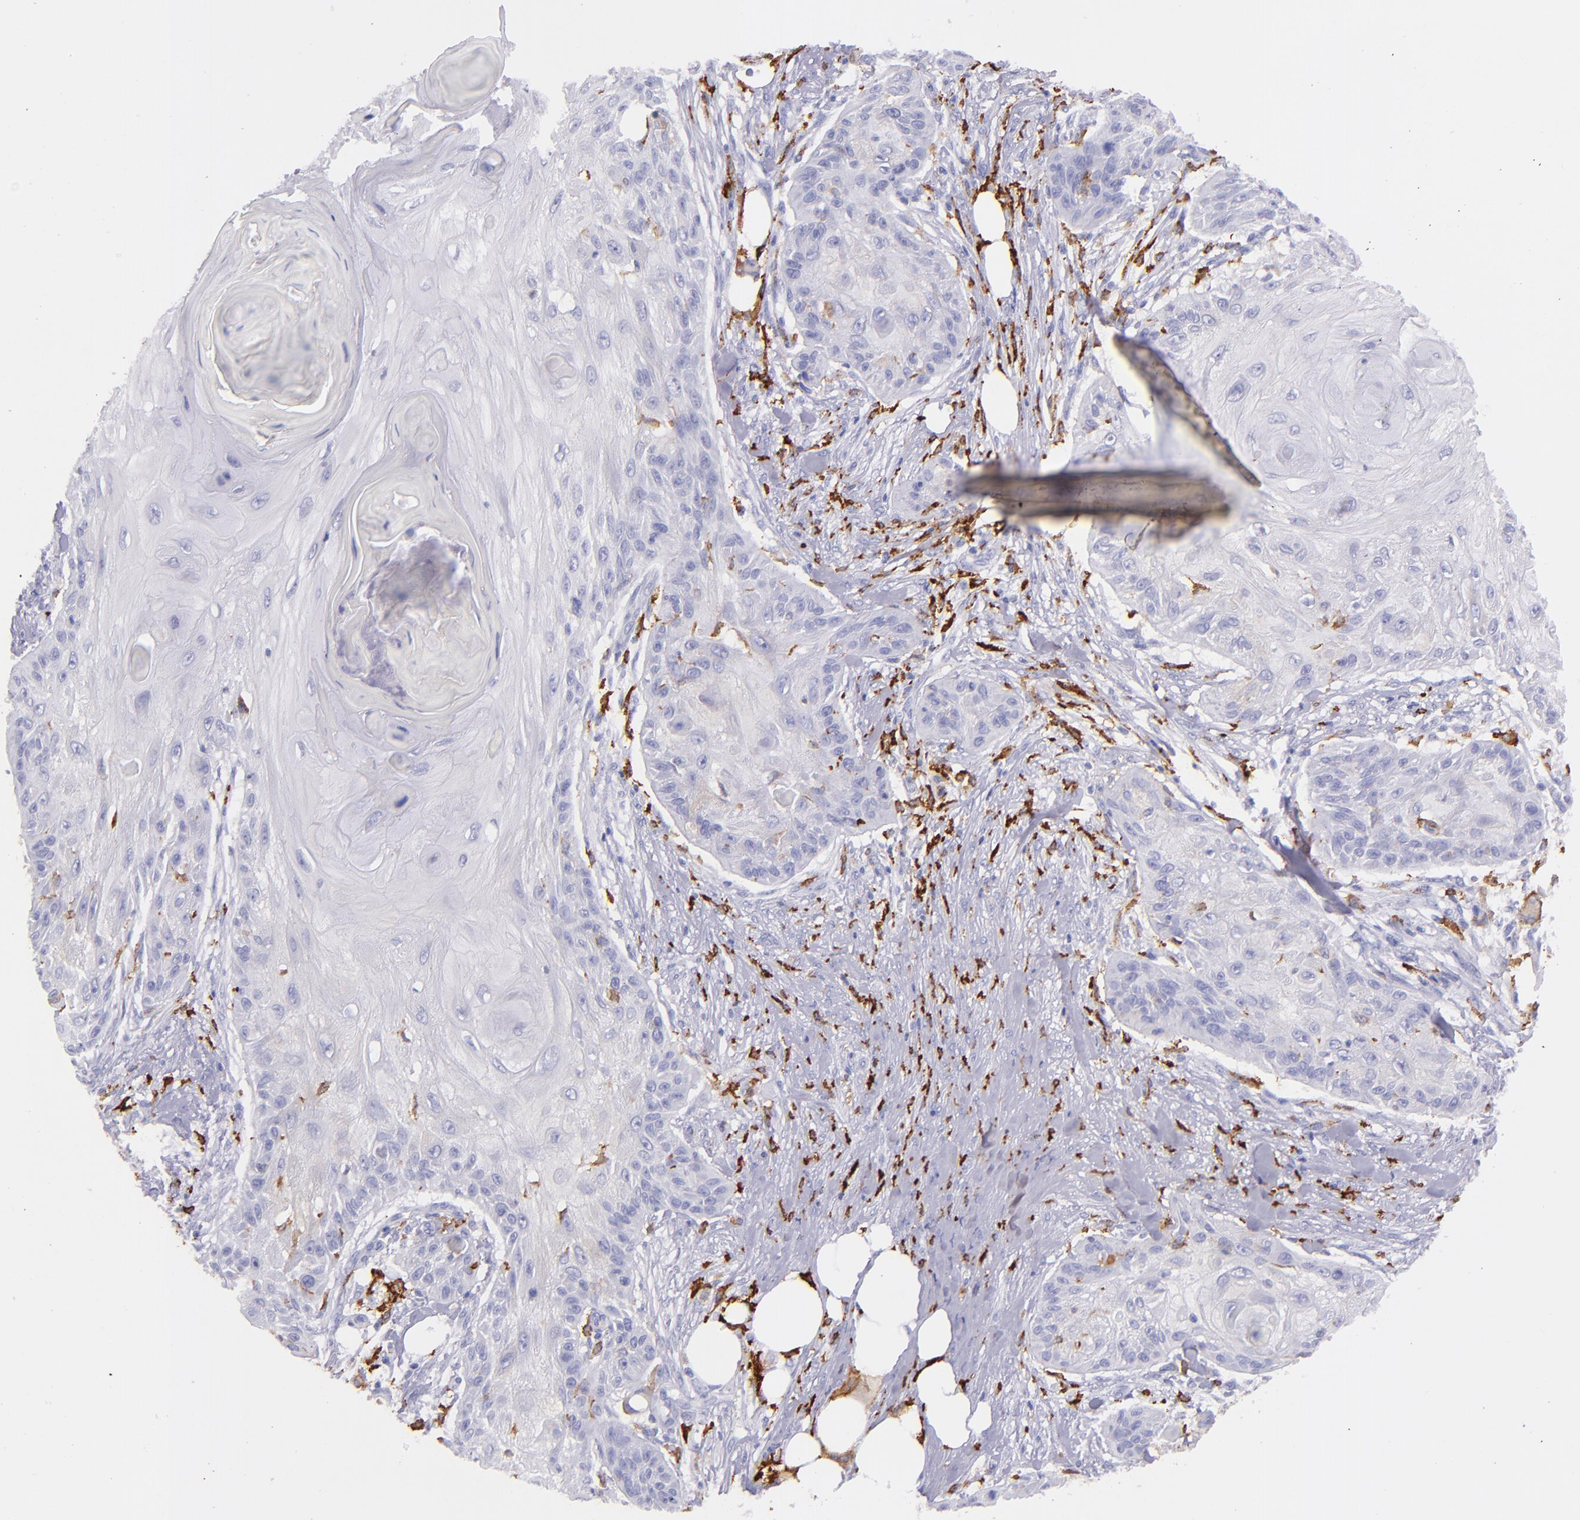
{"staining": {"intensity": "negative", "quantity": "none", "location": "none"}, "tissue": "skin cancer", "cell_type": "Tumor cells", "image_type": "cancer", "snomed": [{"axis": "morphology", "description": "Squamous cell carcinoma, NOS"}, {"axis": "topography", "description": "Skin"}], "caption": "Skin cancer was stained to show a protein in brown. There is no significant staining in tumor cells.", "gene": "CD163", "patient": {"sex": "female", "age": 88}}